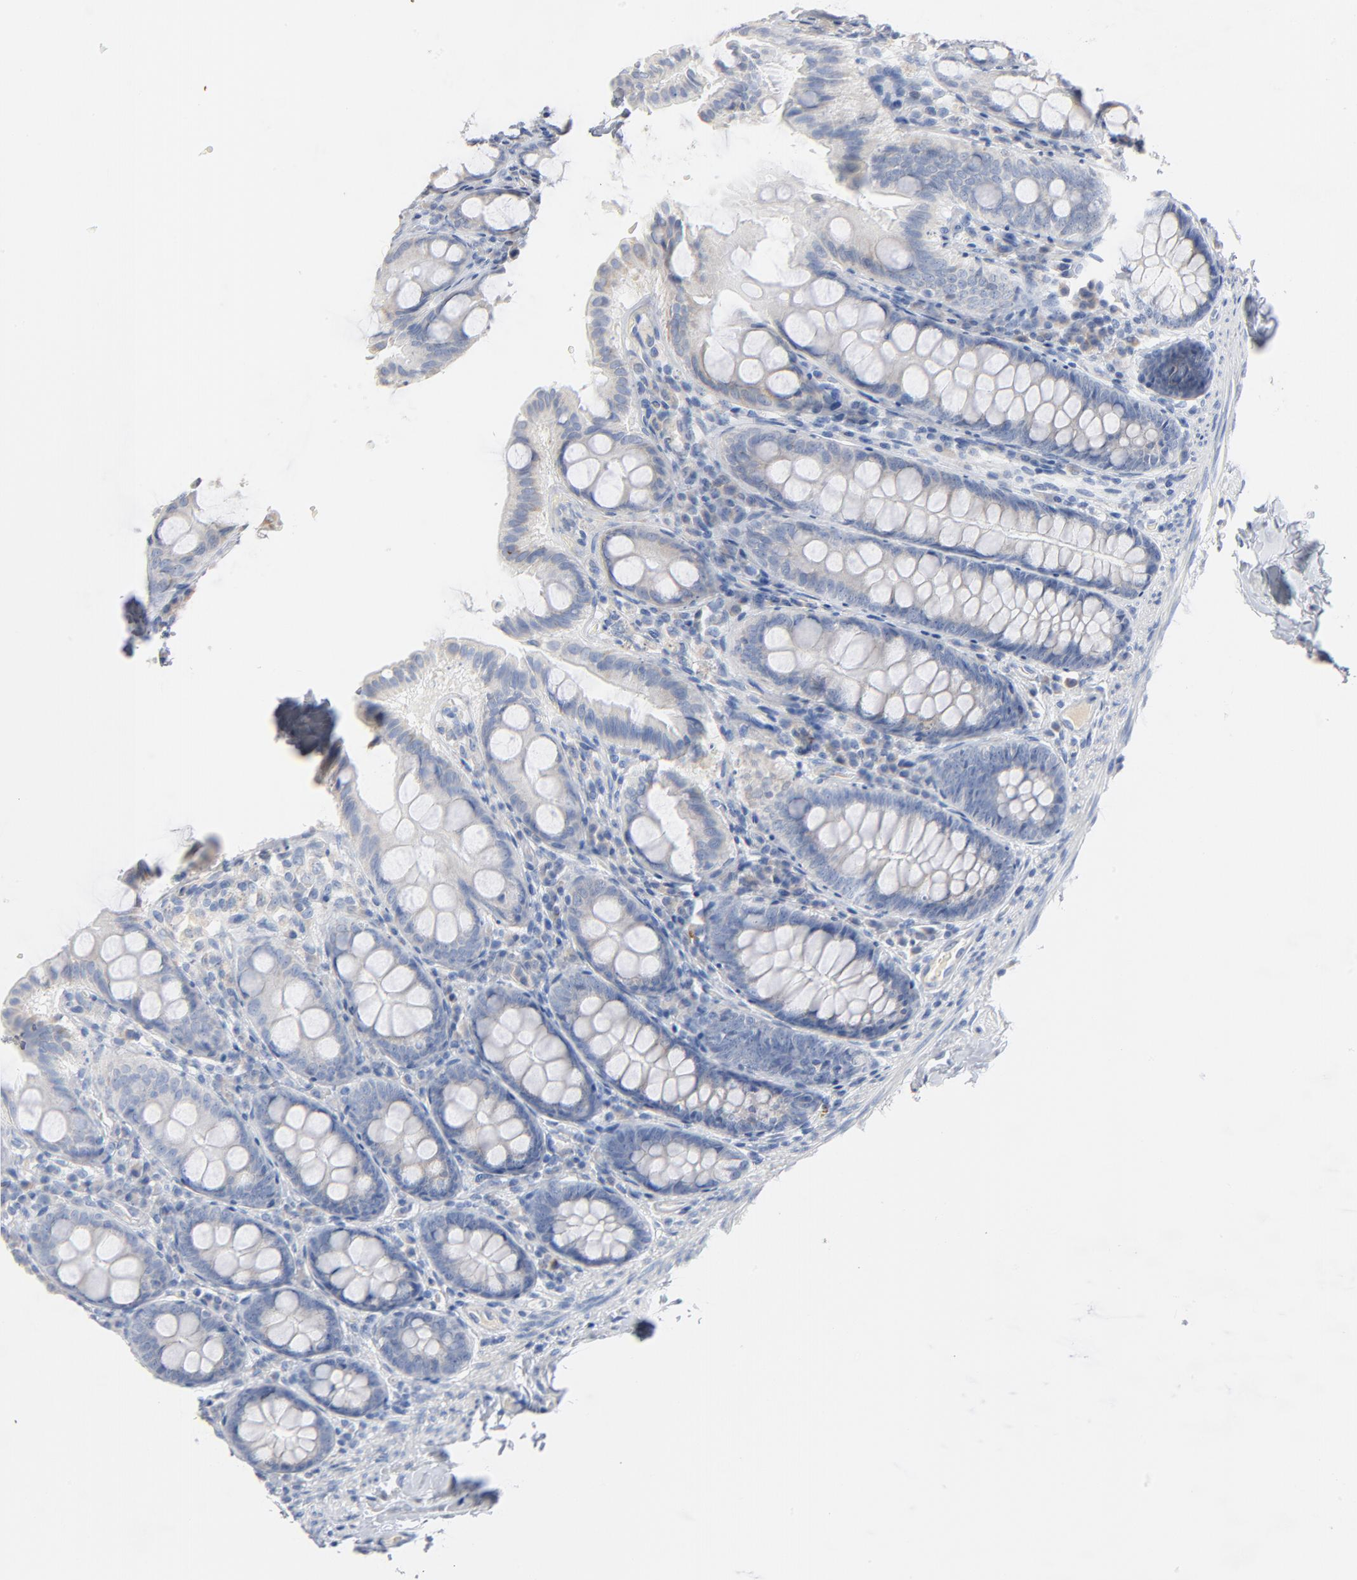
{"staining": {"intensity": "negative", "quantity": "none", "location": "none"}, "tissue": "colon", "cell_type": "Endothelial cells", "image_type": "normal", "snomed": [{"axis": "morphology", "description": "Normal tissue, NOS"}, {"axis": "topography", "description": "Colon"}], "caption": "The histopathology image exhibits no significant staining in endothelial cells of colon. (DAB IHC visualized using brightfield microscopy, high magnification).", "gene": "GZMB", "patient": {"sex": "female", "age": 61}}